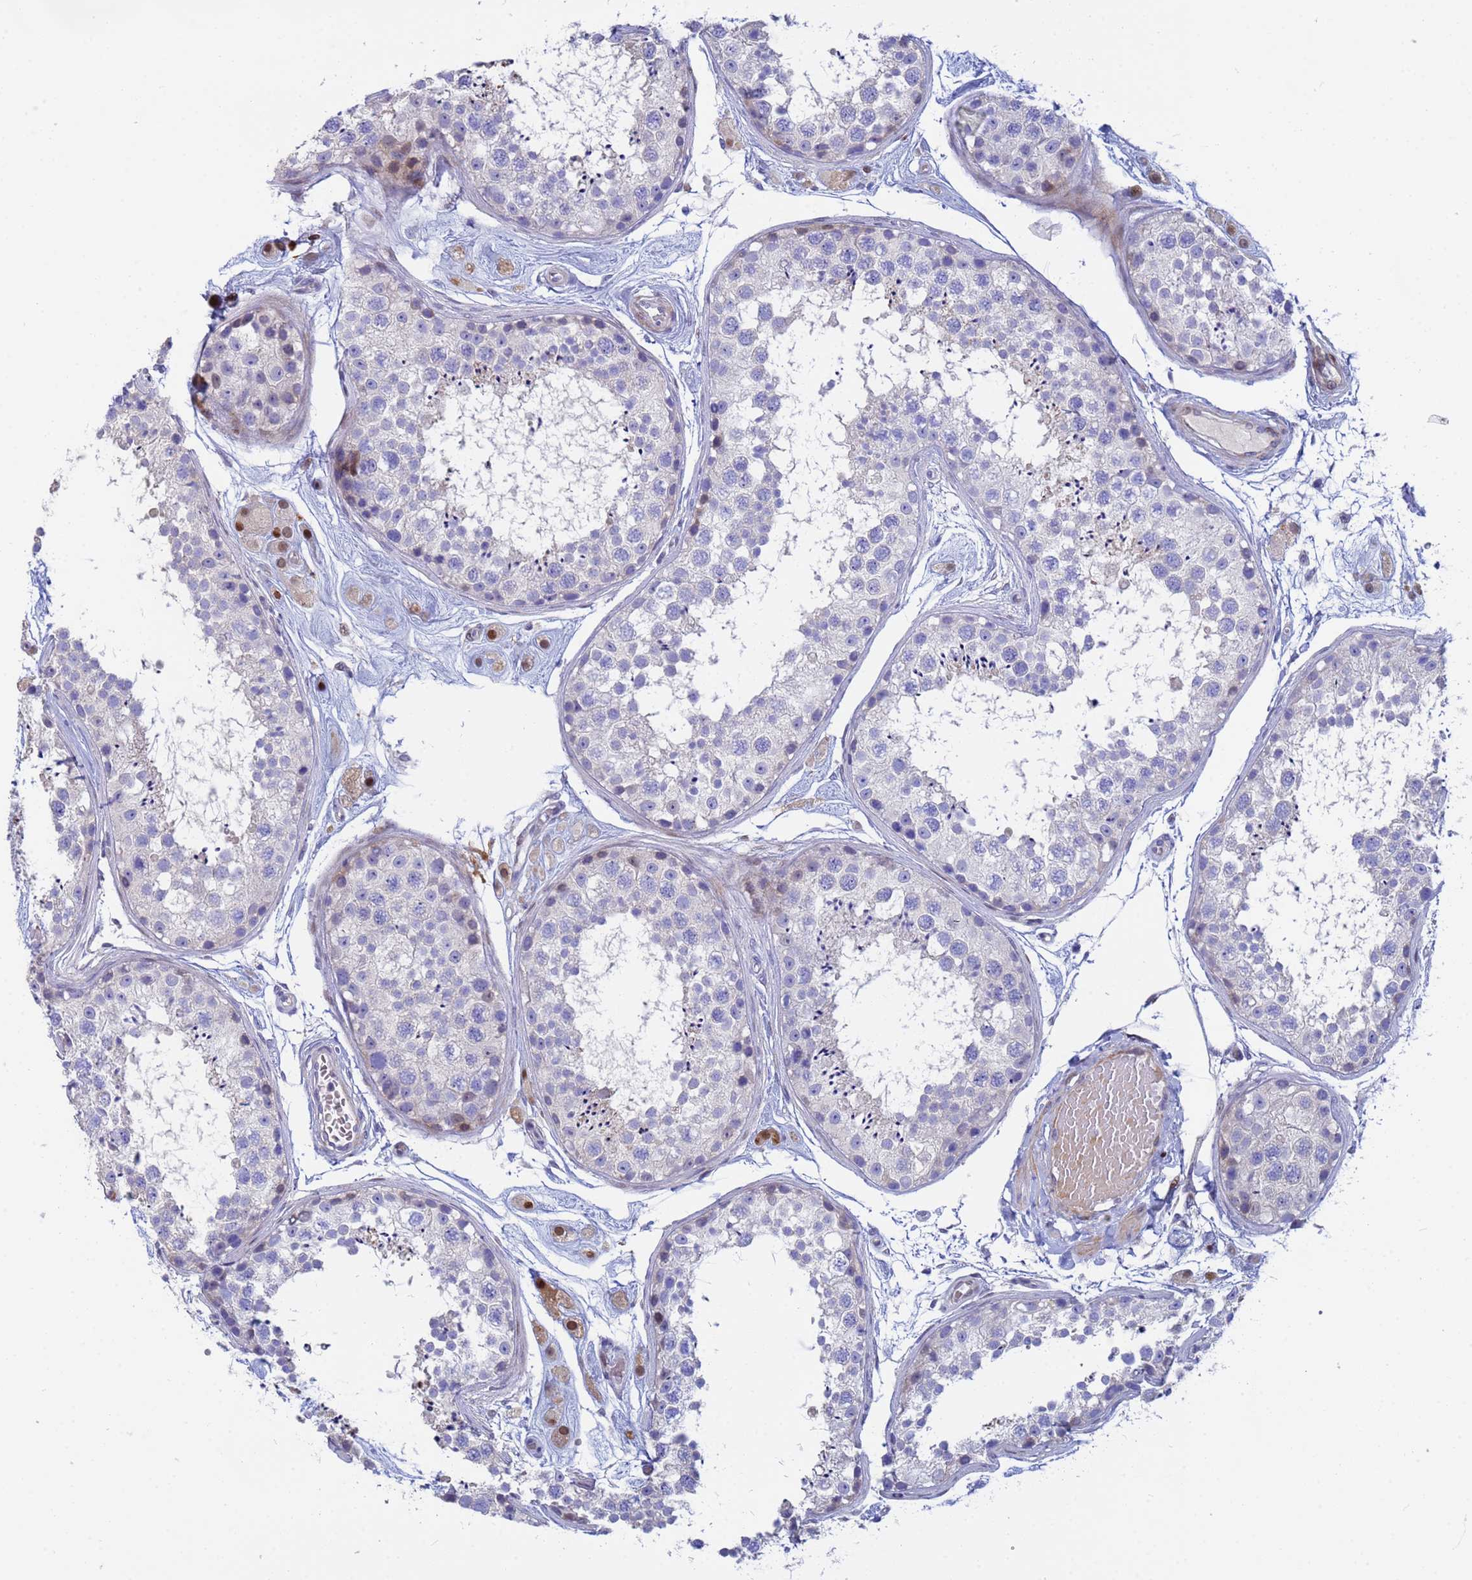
{"staining": {"intensity": "negative", "quantity": "none", "location": "none"}, "tissue": "testis", "cell_type": "Cells in seminiferous ducts", "image_type": "normal", "snomed": [{"axis": "morphology", "description": "Normal tissue, NOS"}, {"axis": "topography", "description": "Testis"}], "caption": "Image shows no protein expression in cells in seminiferous ducts of unremarkable testis.", "gene": "PPP6R1", "patient": {"sex": "male", "age": 25}}